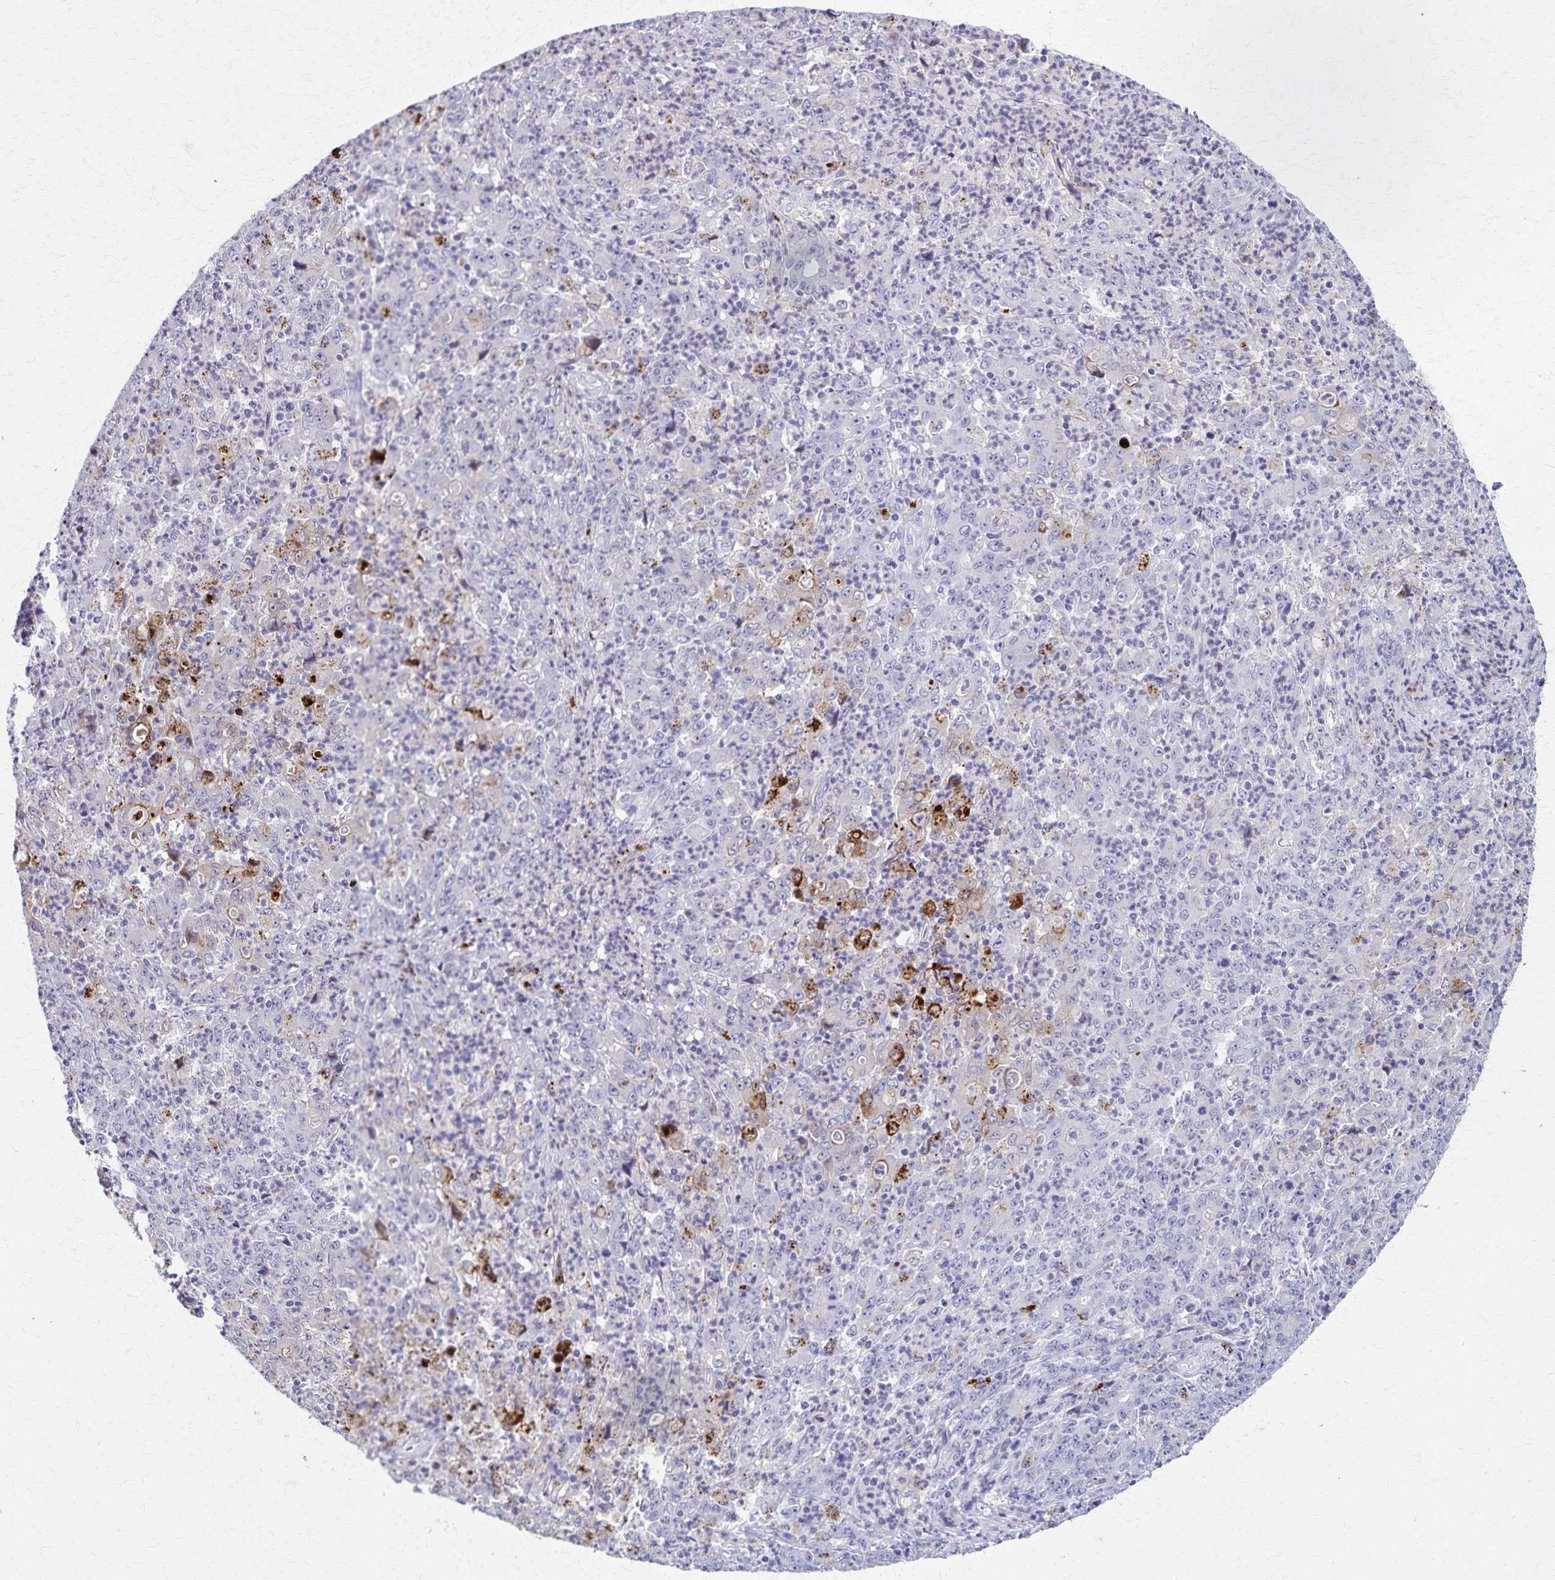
{"staining": {"intensity": "moderate", "quantity": "<25%", "location": "cytoplasmic/membranous"}, "tissue": "stomach cancer", "cell_type": "Tumor cells", "image_type": "cancer", "snomed": [{"axis": "morphology", "description": "Adenocarcinoma, NOS"}, {"axis": "topography", "description": "Stomach, lower"}], "caption": "Moderate cytoplasmic/membranous expression is present in about <25% of tumor cells in stomach cancer.", "gene": "TMEM60", "patient": {"sex": "female", "age": 71}}